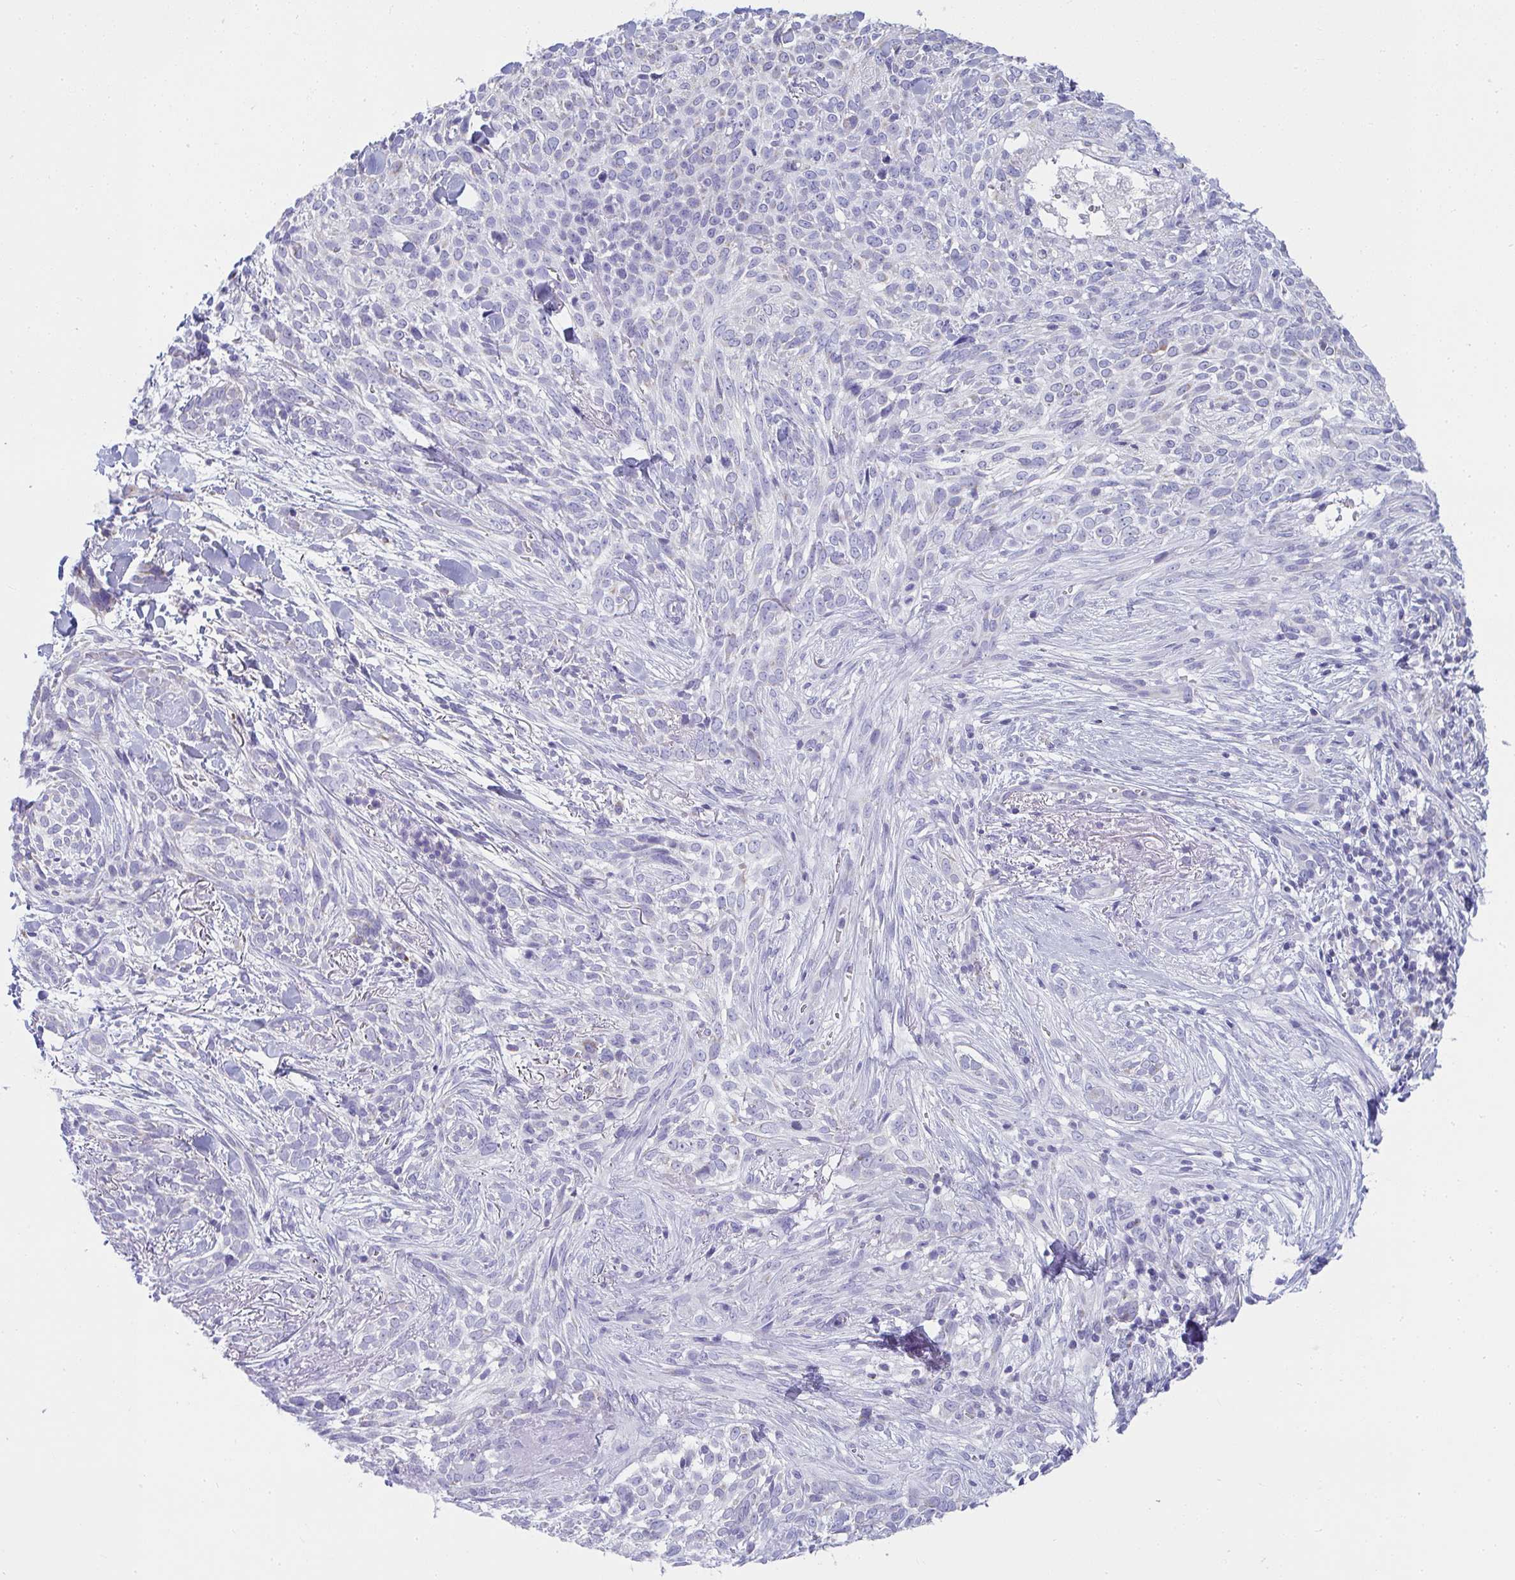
{"staining": {"intensity": "negative", "quantity": "none", "location": "none"}, "tissue": "skin cancer", "cell_type": "Tumor cells", "image_type": "cancer", "snomed": [{"axis": "morphology", "description": "Basal cell carcinoma"}, {"axis": "topography", "description": "Skin"}, {"axis": "topography", "description": "Skin of face"}], "caption": "Tumor cells show no significant expression in skin cancer (basal cell carcinoma).", "gene": "SLC6A1", "patient": {"sex": "female", "age": 90}}